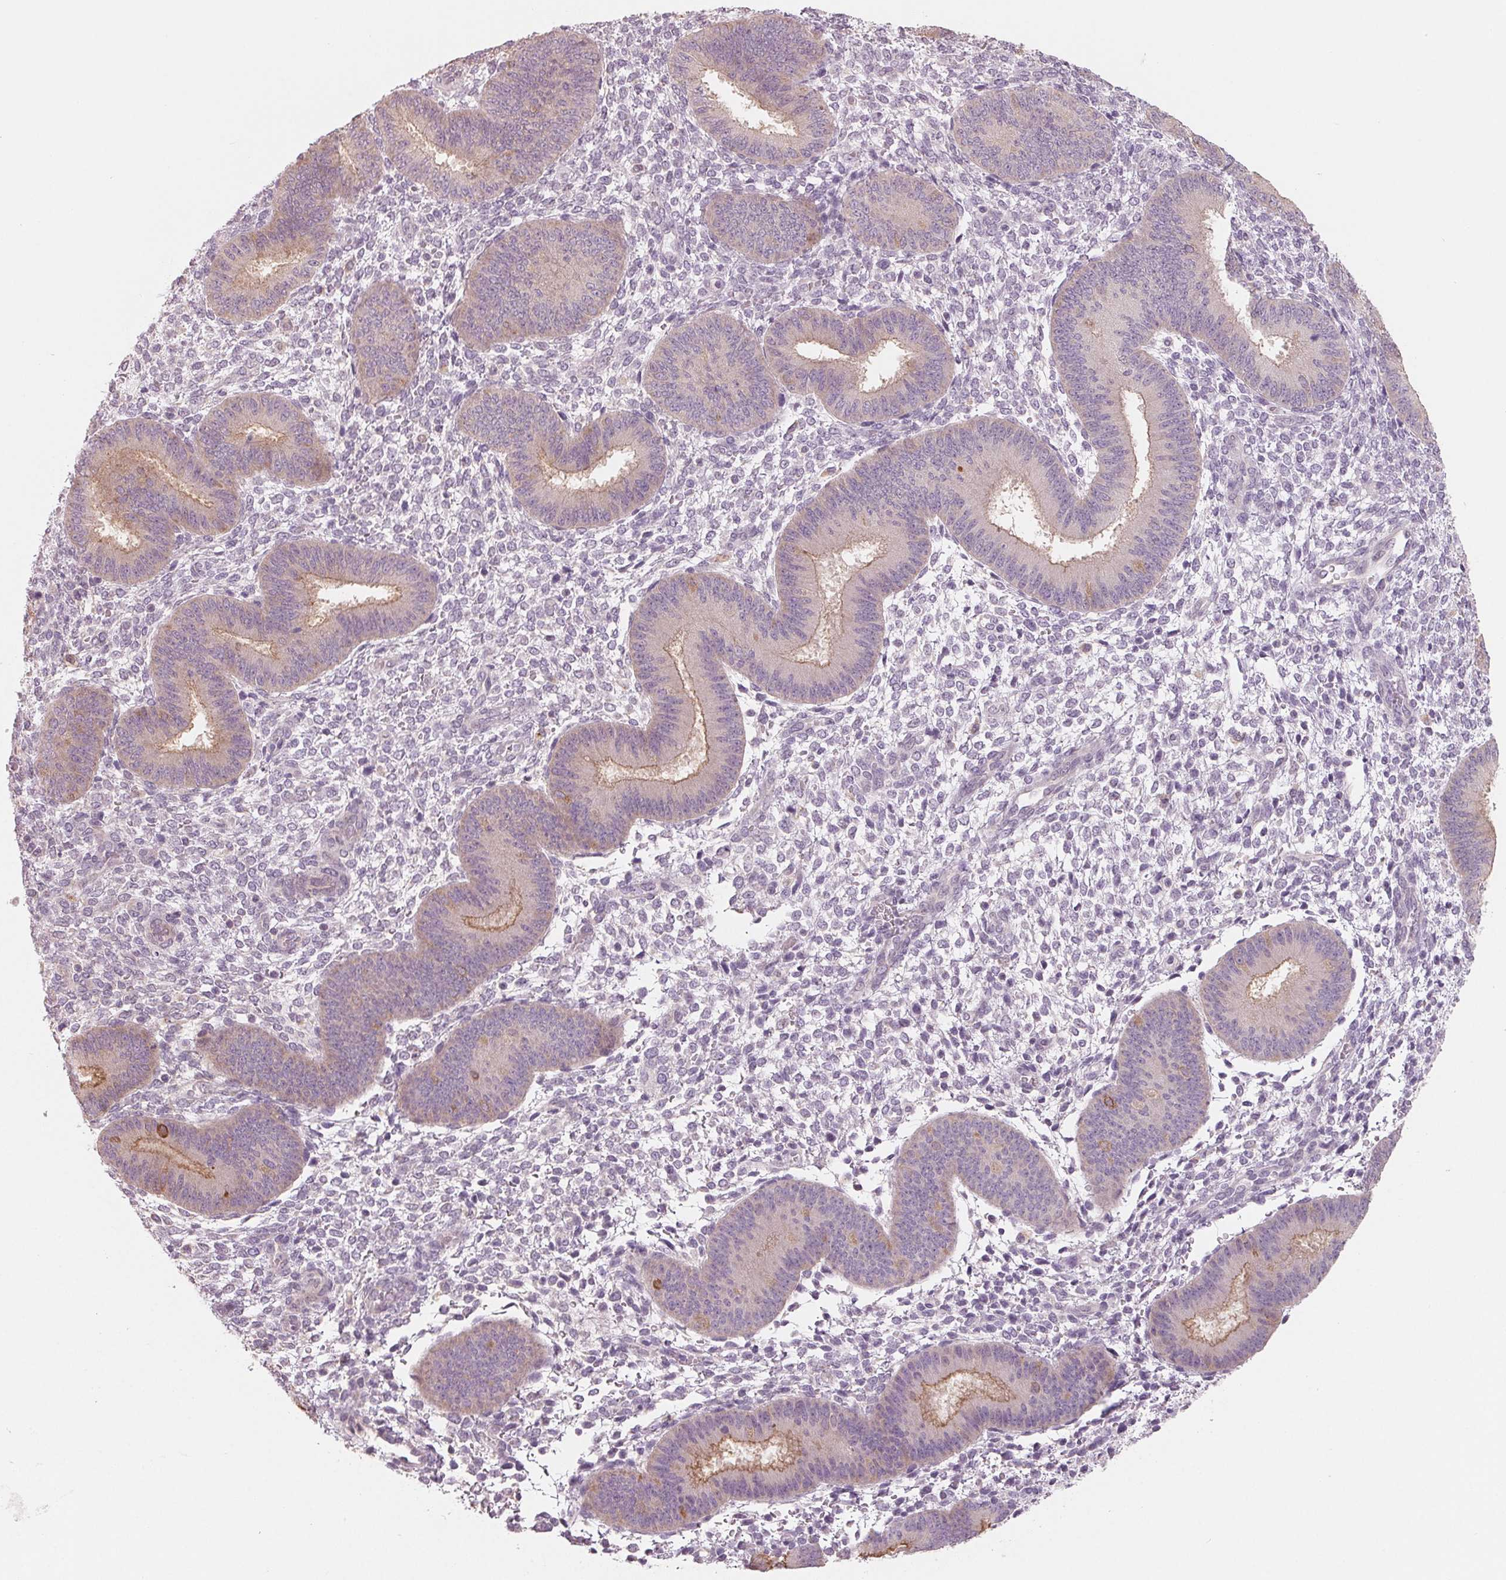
{"staining": {"intensity": "negative", "quantity": "none", "location": "none"}, "tissue": "endometrium", "cell_type": "Cells in endometrial stroma", "image_type": "normal", "snomed": [{"axis": "morphology", "description": "Normal tissue, NOS"}, {"axis": "topography", "description": "Endometrium"}], "caption": "Protein analysis of normal endometrium demonstrates no significant expression in cells in endometrial stroma.", "gene": "VTCN1", "patient": {"sex": "female", "age": 39}}